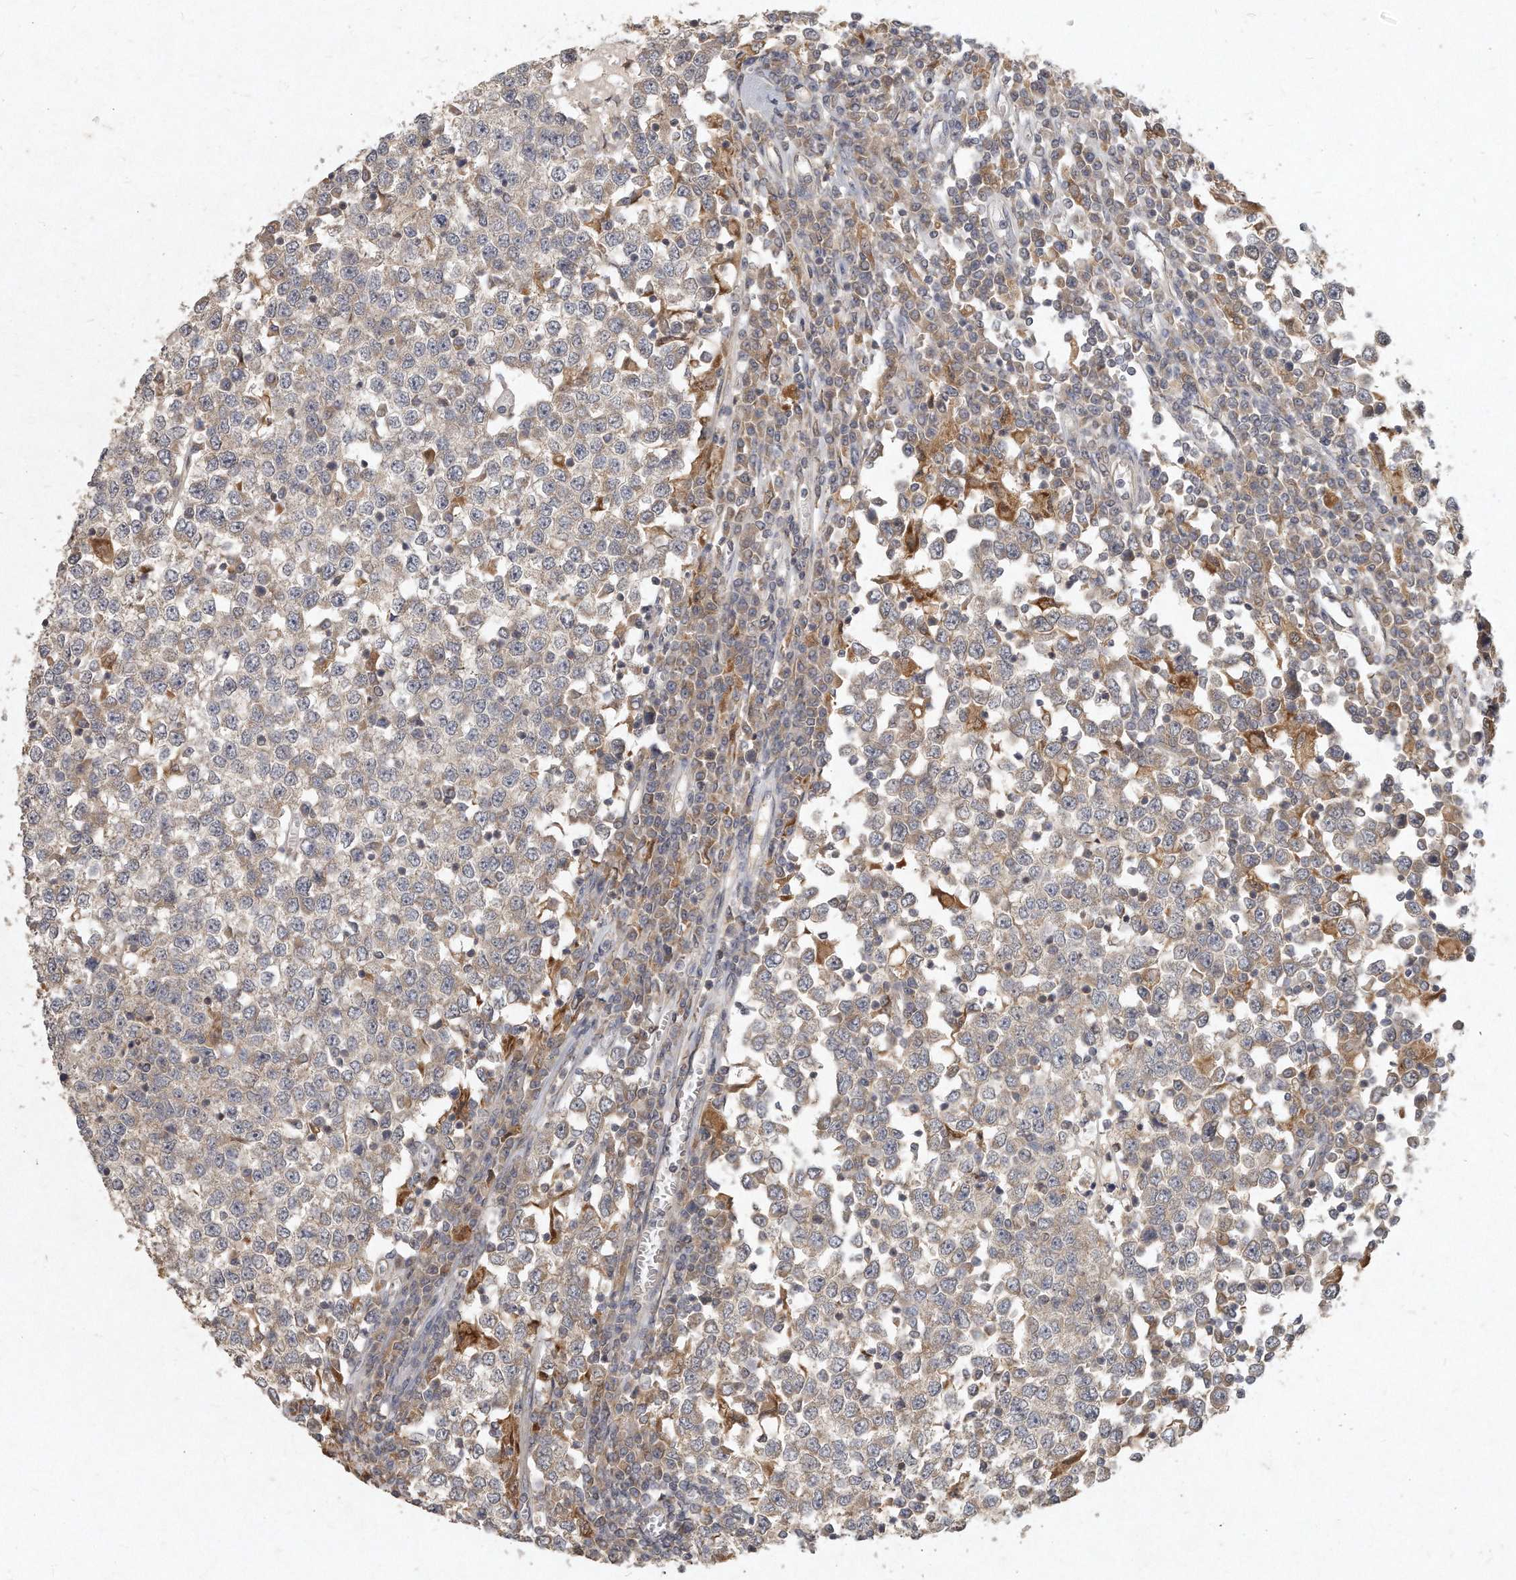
{"staining": {"intensity": "weak", "quantity": ">75%", "location": "cytoplasmic/membranous"}, "tissue": "testis cancer", "cell_type": "Tumor cells", "image_type": "cancer", "snomed": [{"axis": "morphology", "description": "Seminoma, NOS"}, {"axis": "topography", "description": "Testis"}], "caption": "Protein expression by IHC displays weak cytoplasmic/membranous positivity in about >75% of tumor cells in seminoma (testis).", "gene": "LGALS8", "patient": {"sex": "male", "age": 65}}